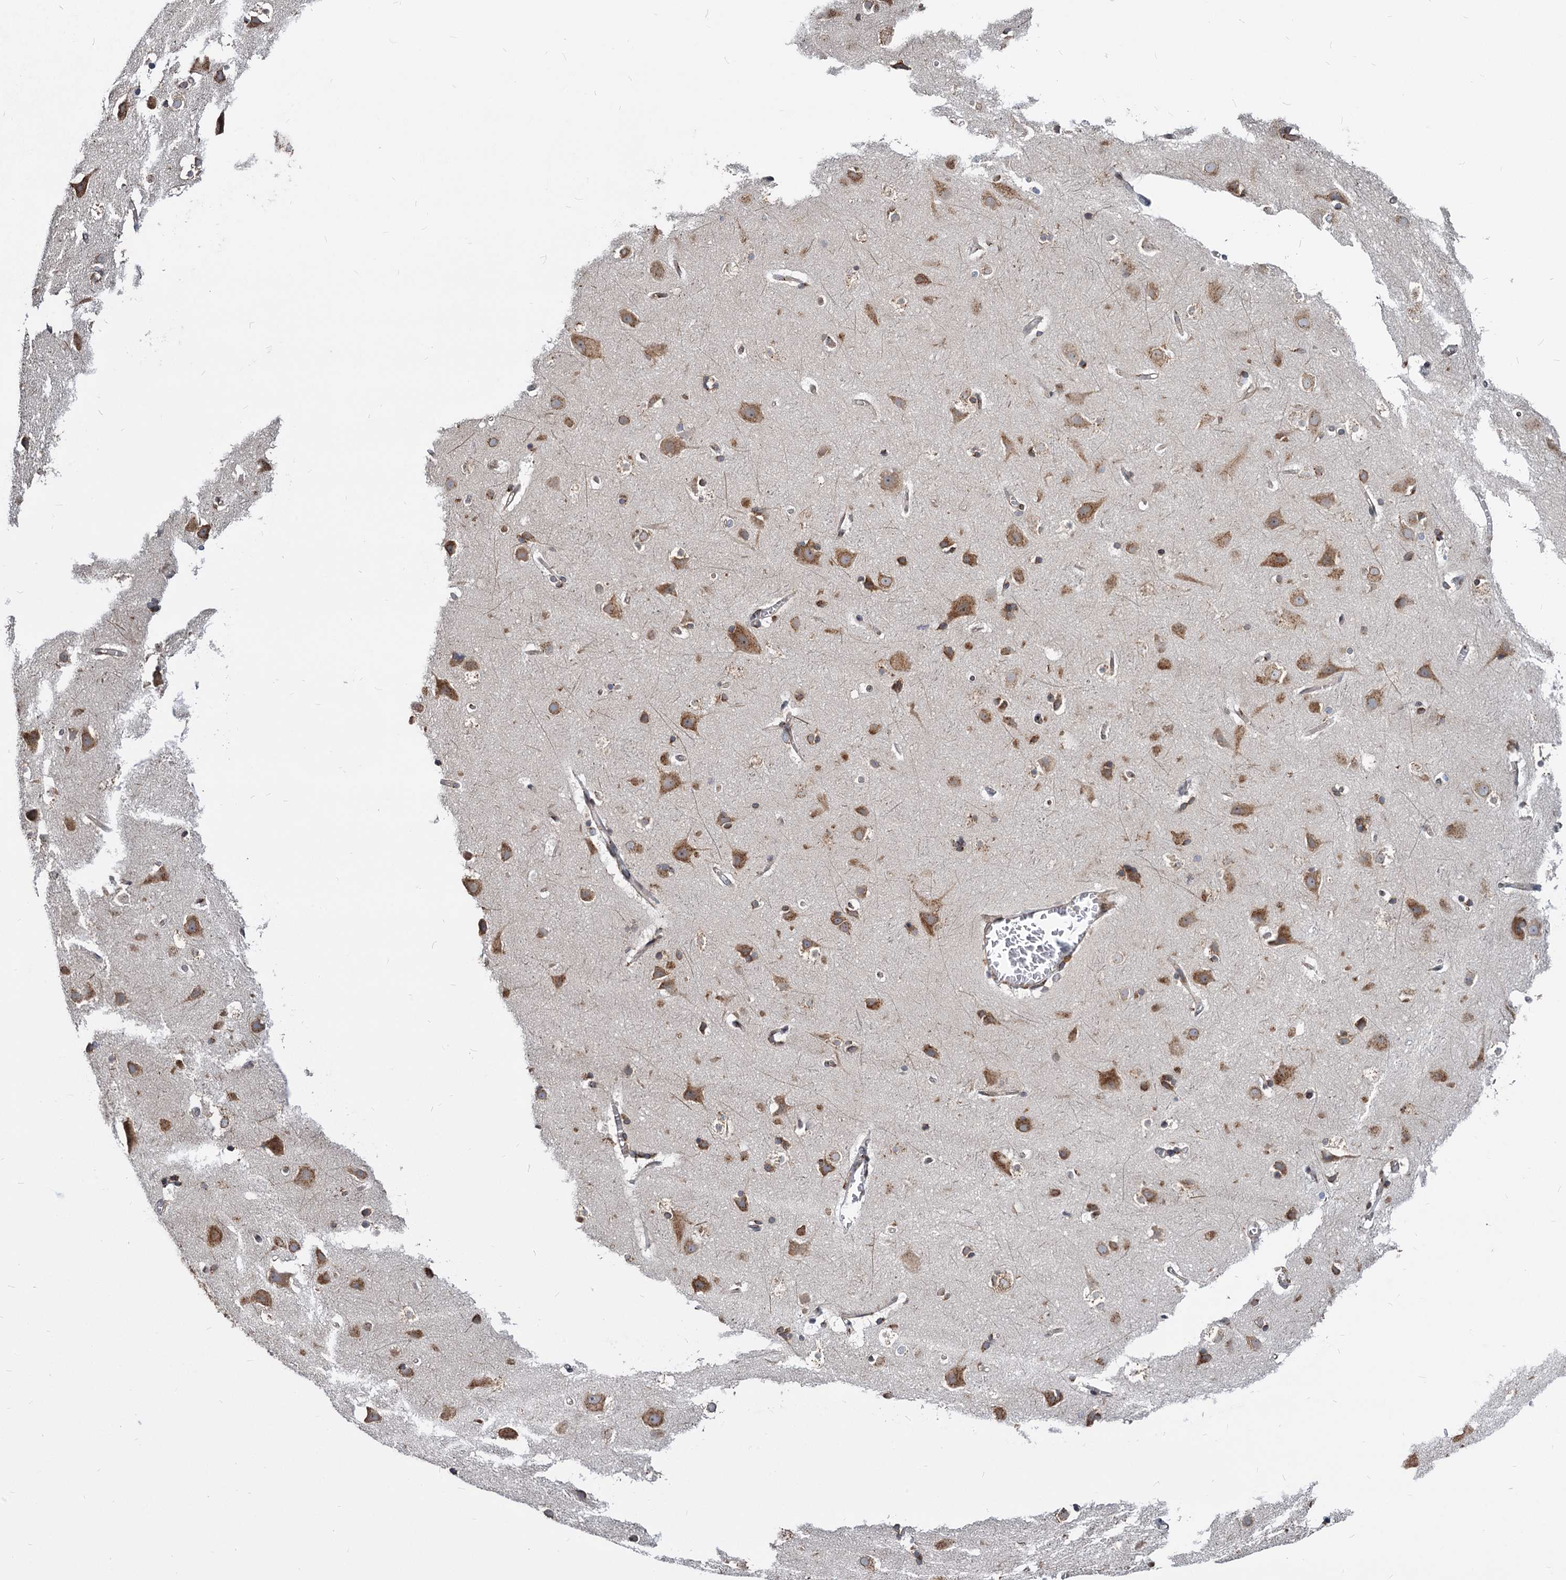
{"staining": {"intensity": "moderate", "quantity": "25%-75%", "location": "cytoplasmic/membranous,nuclear"}, "tissue": "cerebral cortex", "cell_type": "Endothelial cells", "image_type": "normal", "snomed": [{"axis": "morphology", "description": "Normal tissue, NOS"}, {"axis": "topography", "description": "Cerebral cortex"}], "caption": "This micrograph exhibits unremarkable cerebral cortex stained with IHC to label a protein in brown. The cytoplasmic/membranous,nuclear of endothelial cells show moderate positivity for the protein. Nuclei are counter-stained blue.", "gene": "SAAL1", "patient": {"sex": "male", "age": 54}}